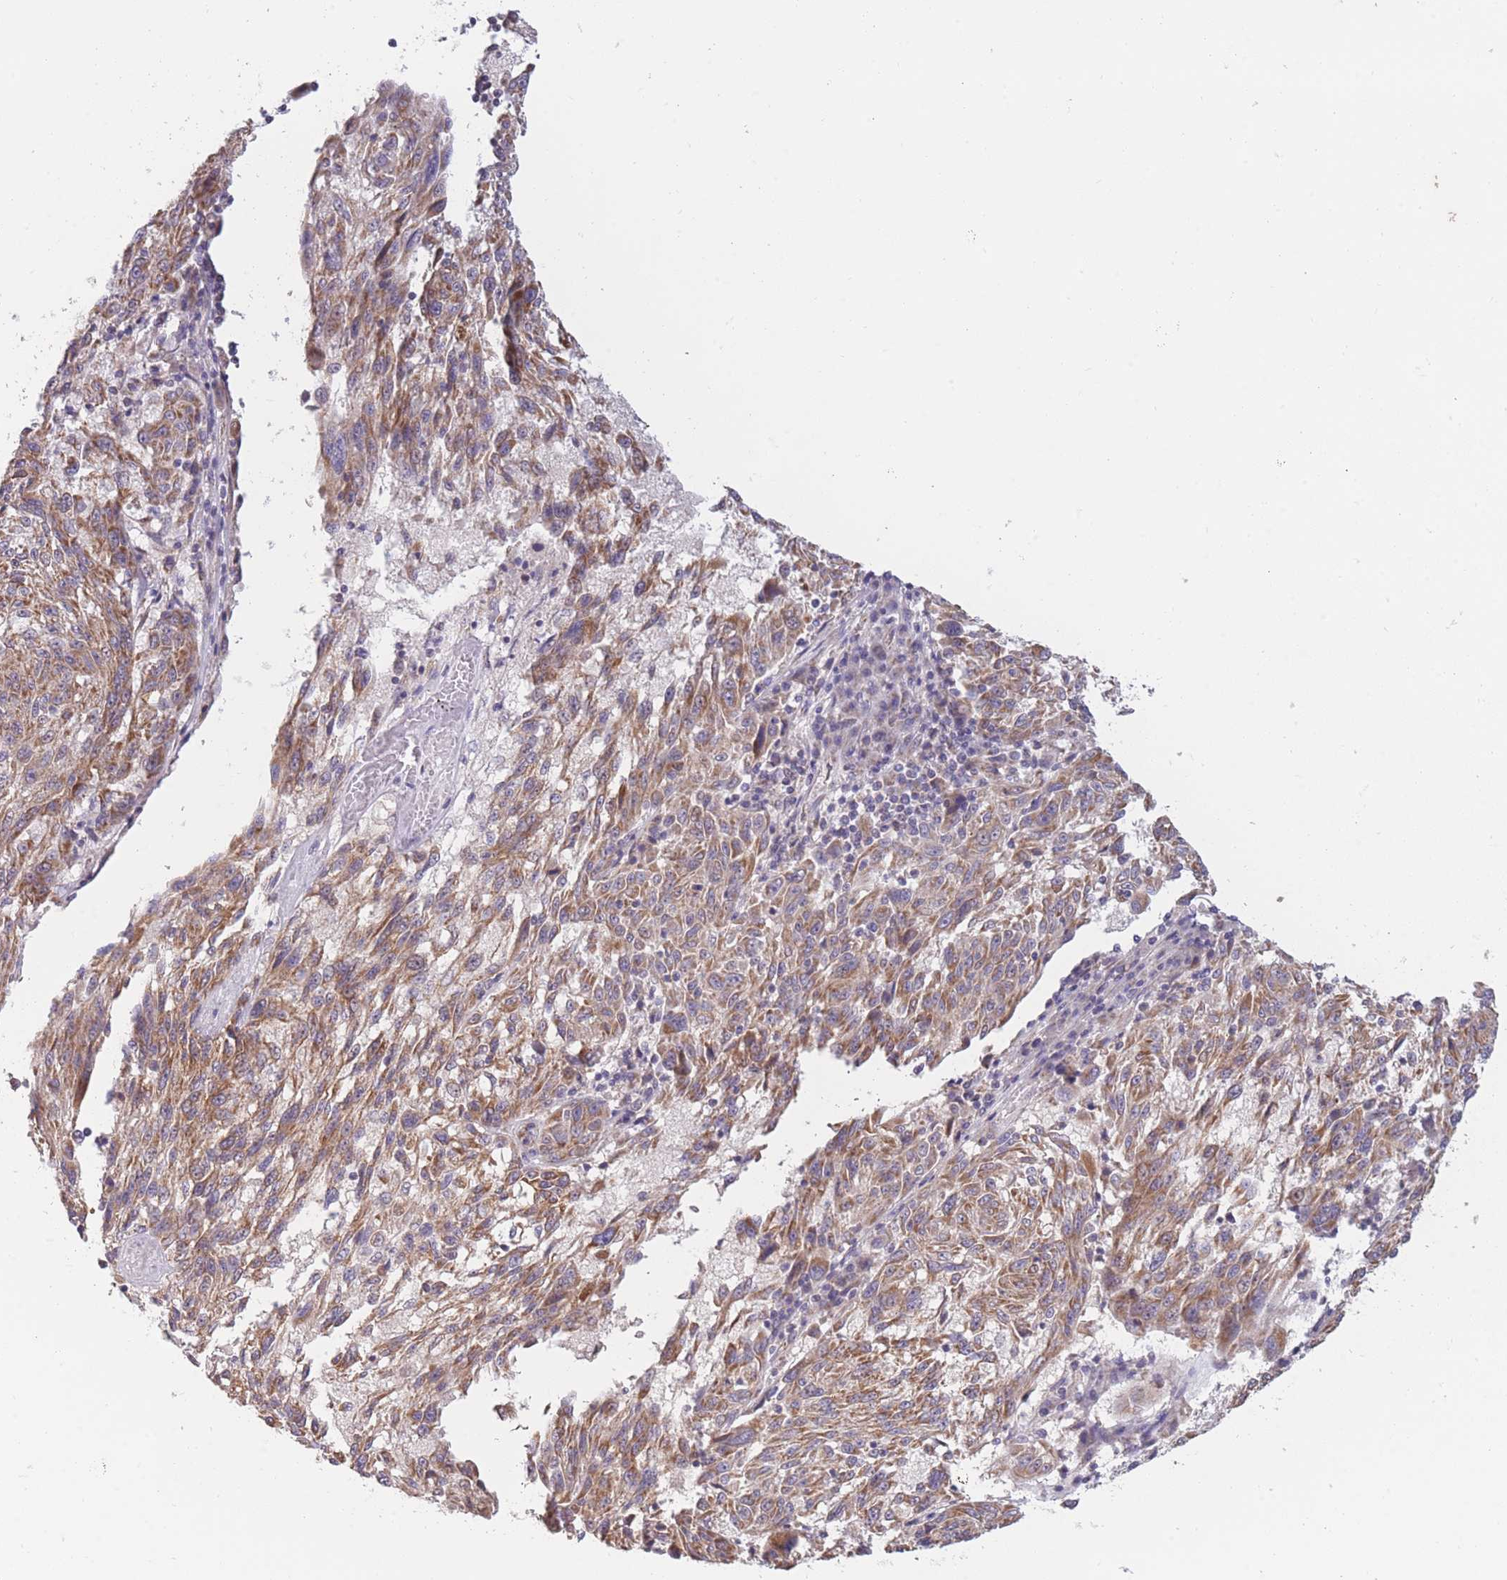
{"staining": {"intensity": "moderate", "quantity": ">75%", "location": "cytoplasmic/membranous"}, "tissue": "melanoma", "cell_type": "Tumor cells", "image_type": "cancer", "snomed": [{"axis": "morphology", "description": "Malignant melanoma, NOS"}, {"axis": "topography", "description": "Skin"}], "caption": "Brown immunohistochemical staining in human malignant melanoma shows moderate cytoplasmic/membranous positivity in approximately >75% of tumor cells.", "gene": "MRPS18C", "patient": {"sex": "male", "age": 53}}